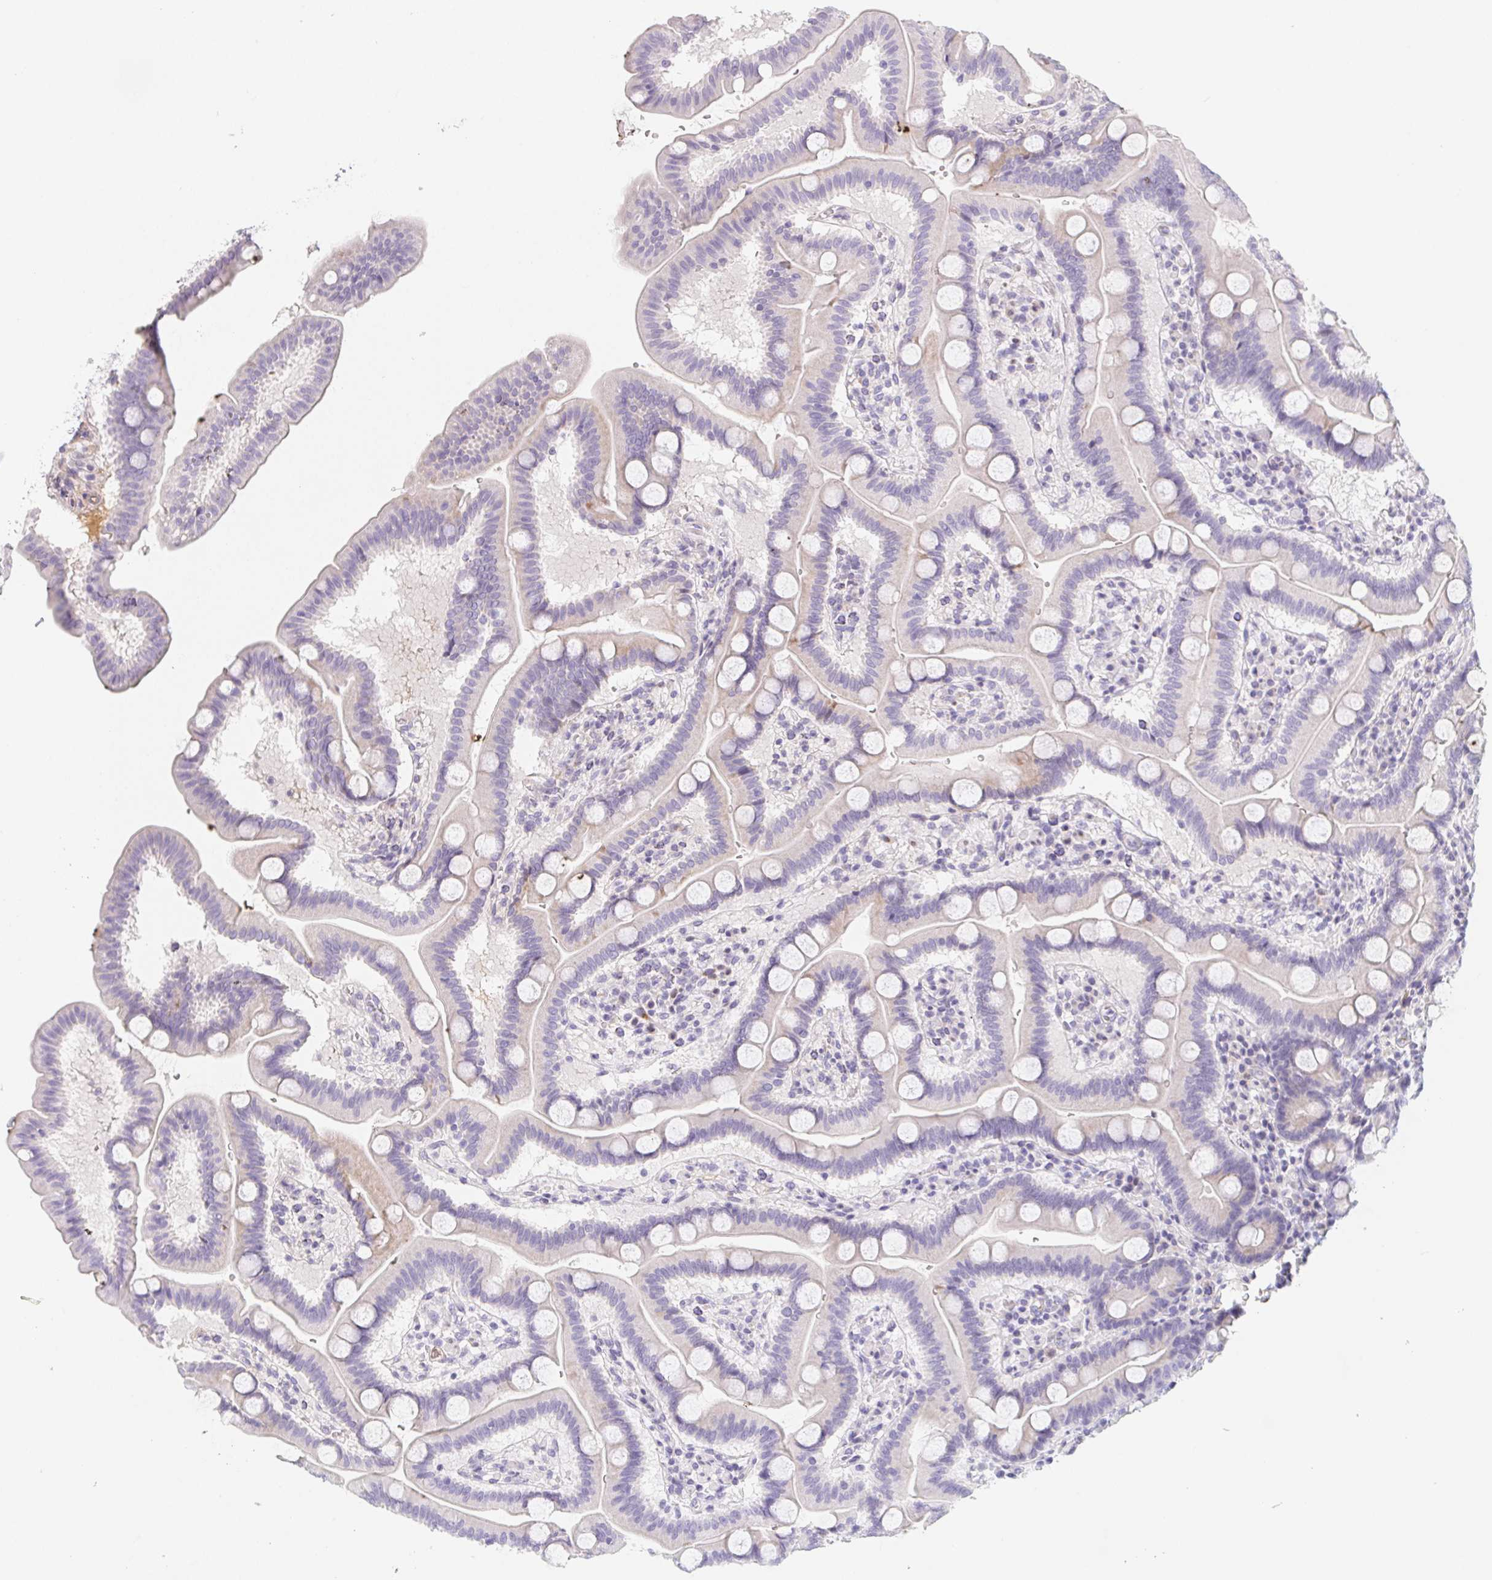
{"staining": {"intensity": "negative", "quantity": "none", "location": "none"}, "tissue": "duodenum", "cell_type": "Glandular cells", "image_type": "normal", "snomed": [{"axis": "morphology", "description": "Normal tissue, NOS"}, {"axis": "topography", "description": "Pancreas"}, {"axis": "topography", "description": "Duodenum"}], "caption": "Glandular cells are negative for protein expression in benign human duodenum. (DAB (3,3'-diaminobenzidine) IHC with hematoxylin counter stain).", "gene": "ITIH2", "patient": {"sex": "male", "age": 59}}